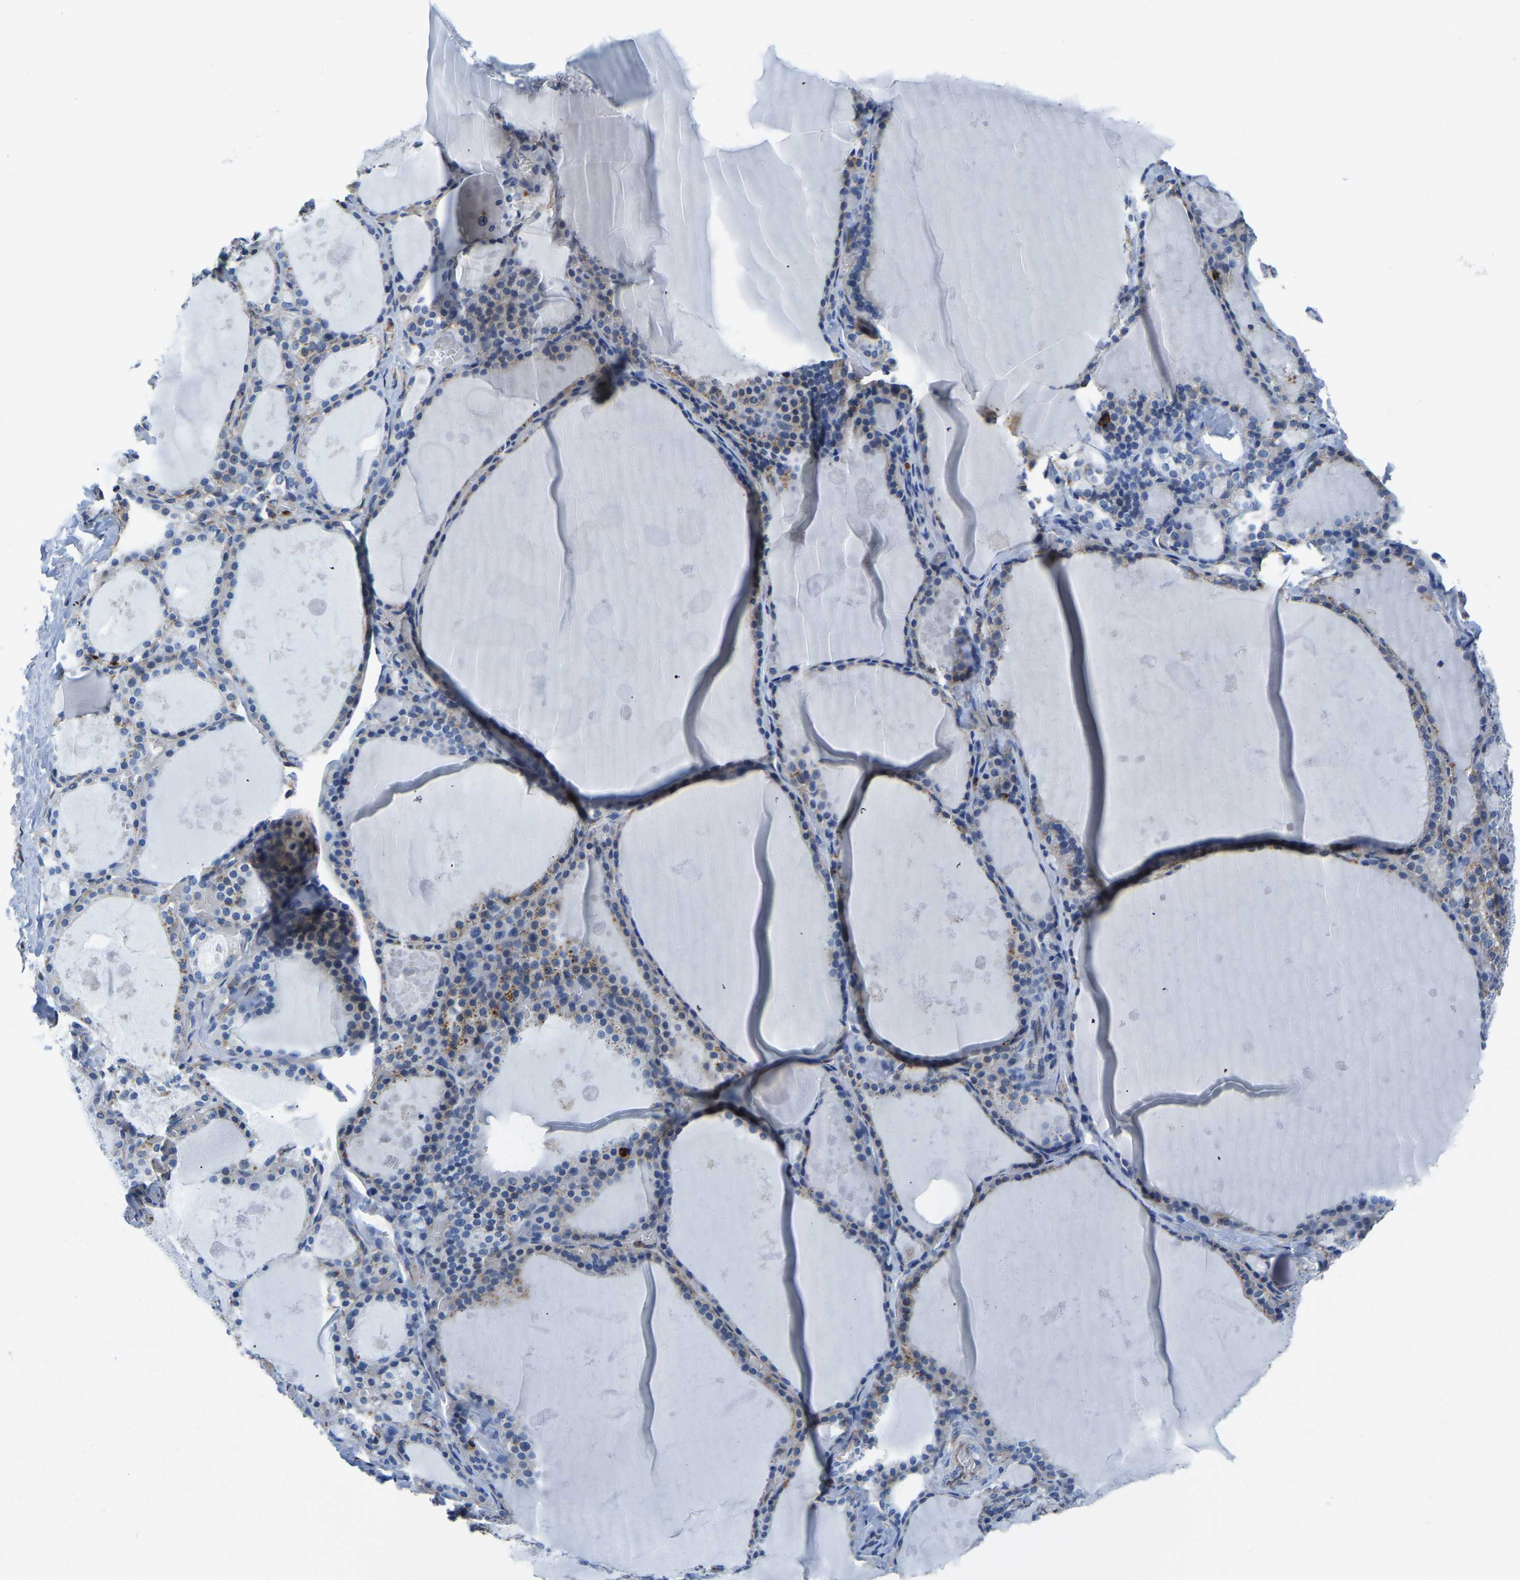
{"staining": {"intensity": "weak", "quantity": "<25%", "location": "cytoplasmic/membranous"}, "tissue": "thyroid gland", "cell_type": "Glandular cells", "image_type": "normal", "snomed": [{"axis": "morphology", "description": "Normal tissue, NOS"}, {"axis": "topography", "description": "Thyroid gland"}], "caption": "The image shows no significant staining in glandular cells of thyroid gland.", "gene": "MS4A3", "patient": {"sex": "male", "age": 56}}